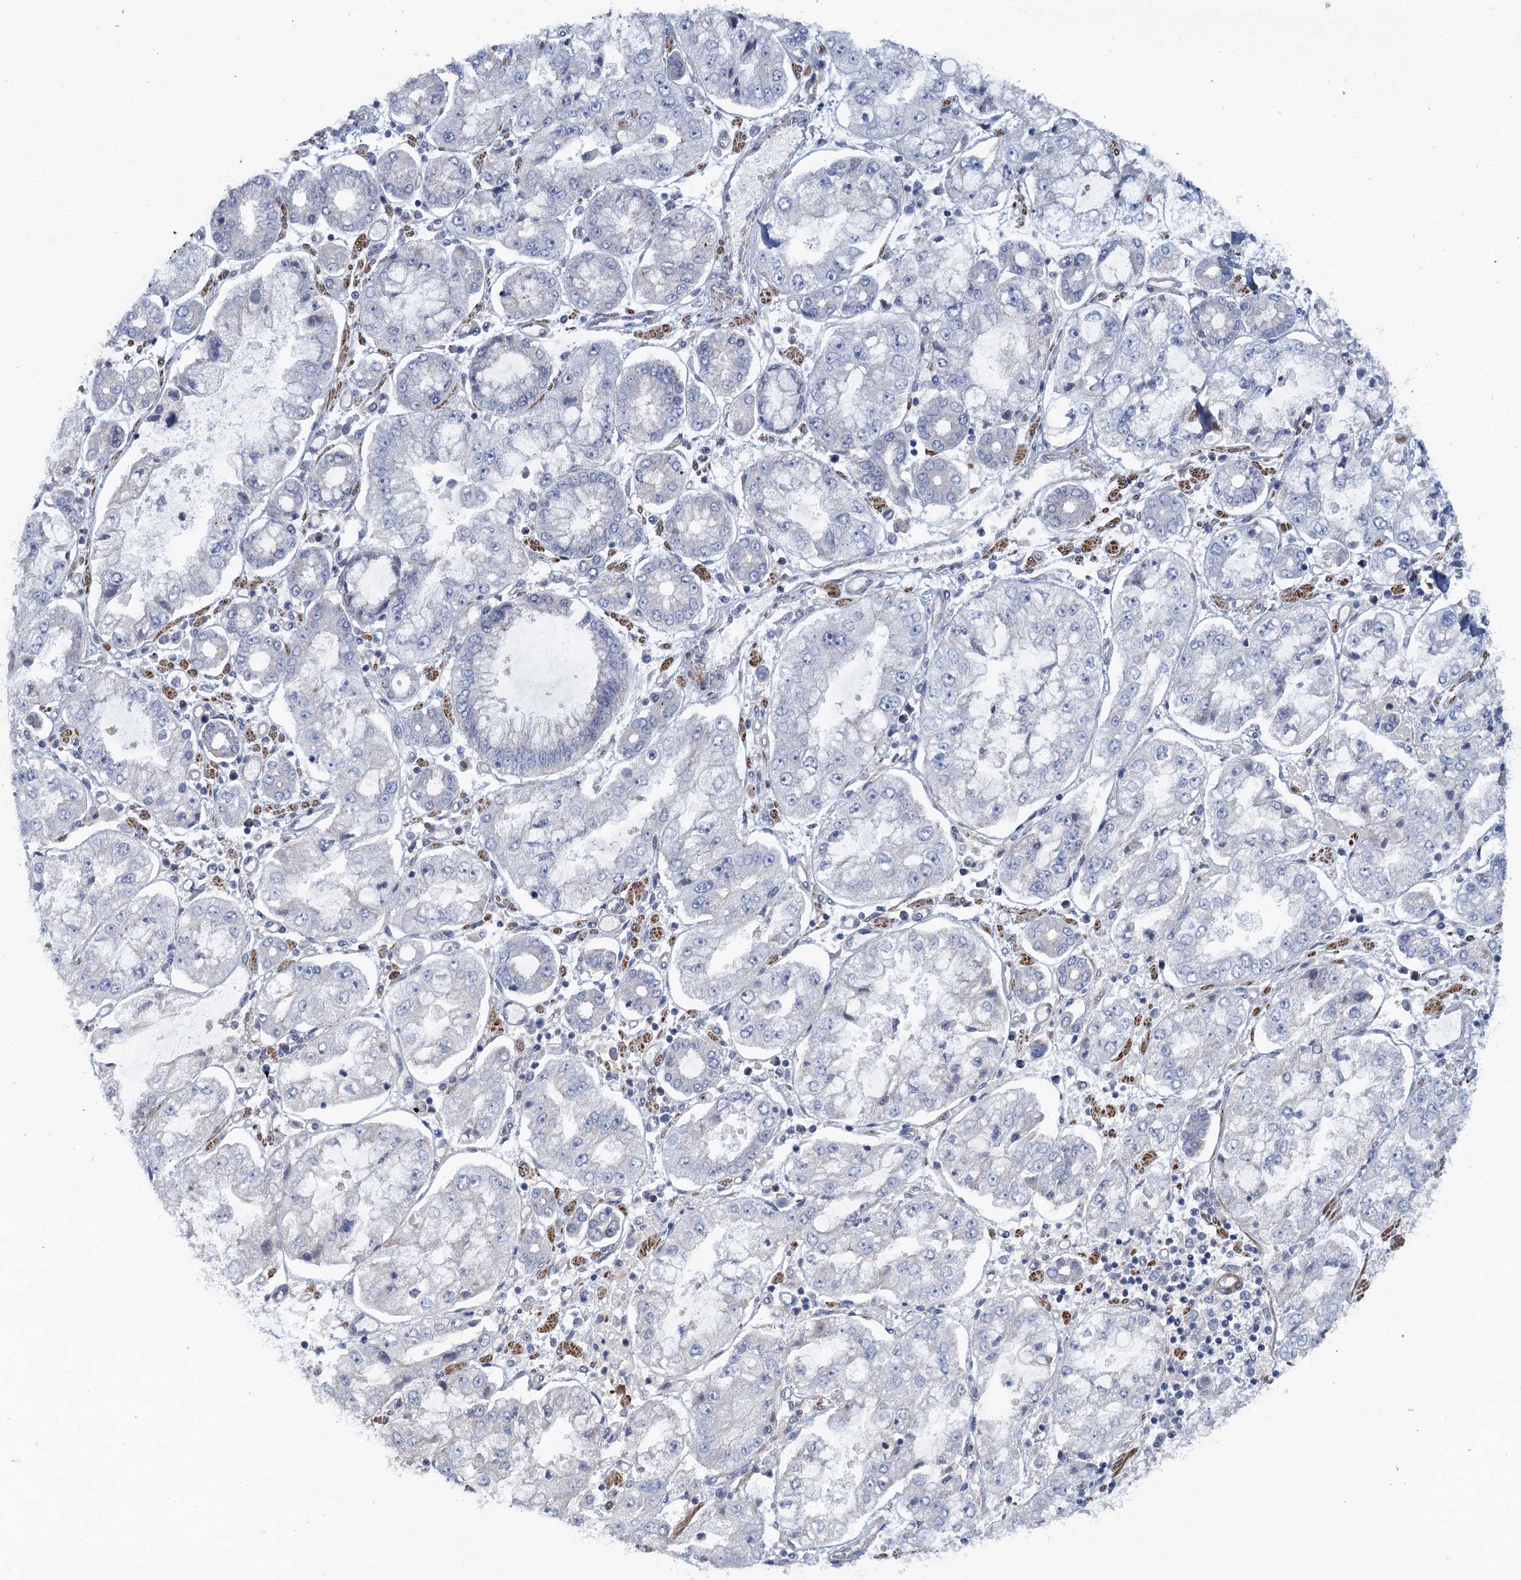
{"staining": {"intensity": "negative", "quantity": "none", "location": "none"}, "tissue": "stomach cancer", "cell_type": "Tumor cells", "image_type": "cancer", "snomed": [{"axis": "morphology", "description": "Adenocarcinoma, NOS"}, {"axis": "topography", "description": "Stomach"}], "caption": "Immunohistochemistry micrograph of neoplastic tissue: human stomach cancer stained with DAB exhibits no significant protein staining in tumor cells. (DAB IHC visualized using brightfield microscopy, high magnification).", "gene": "MYO16", "patient": {"sex": "male", "age": 76}}